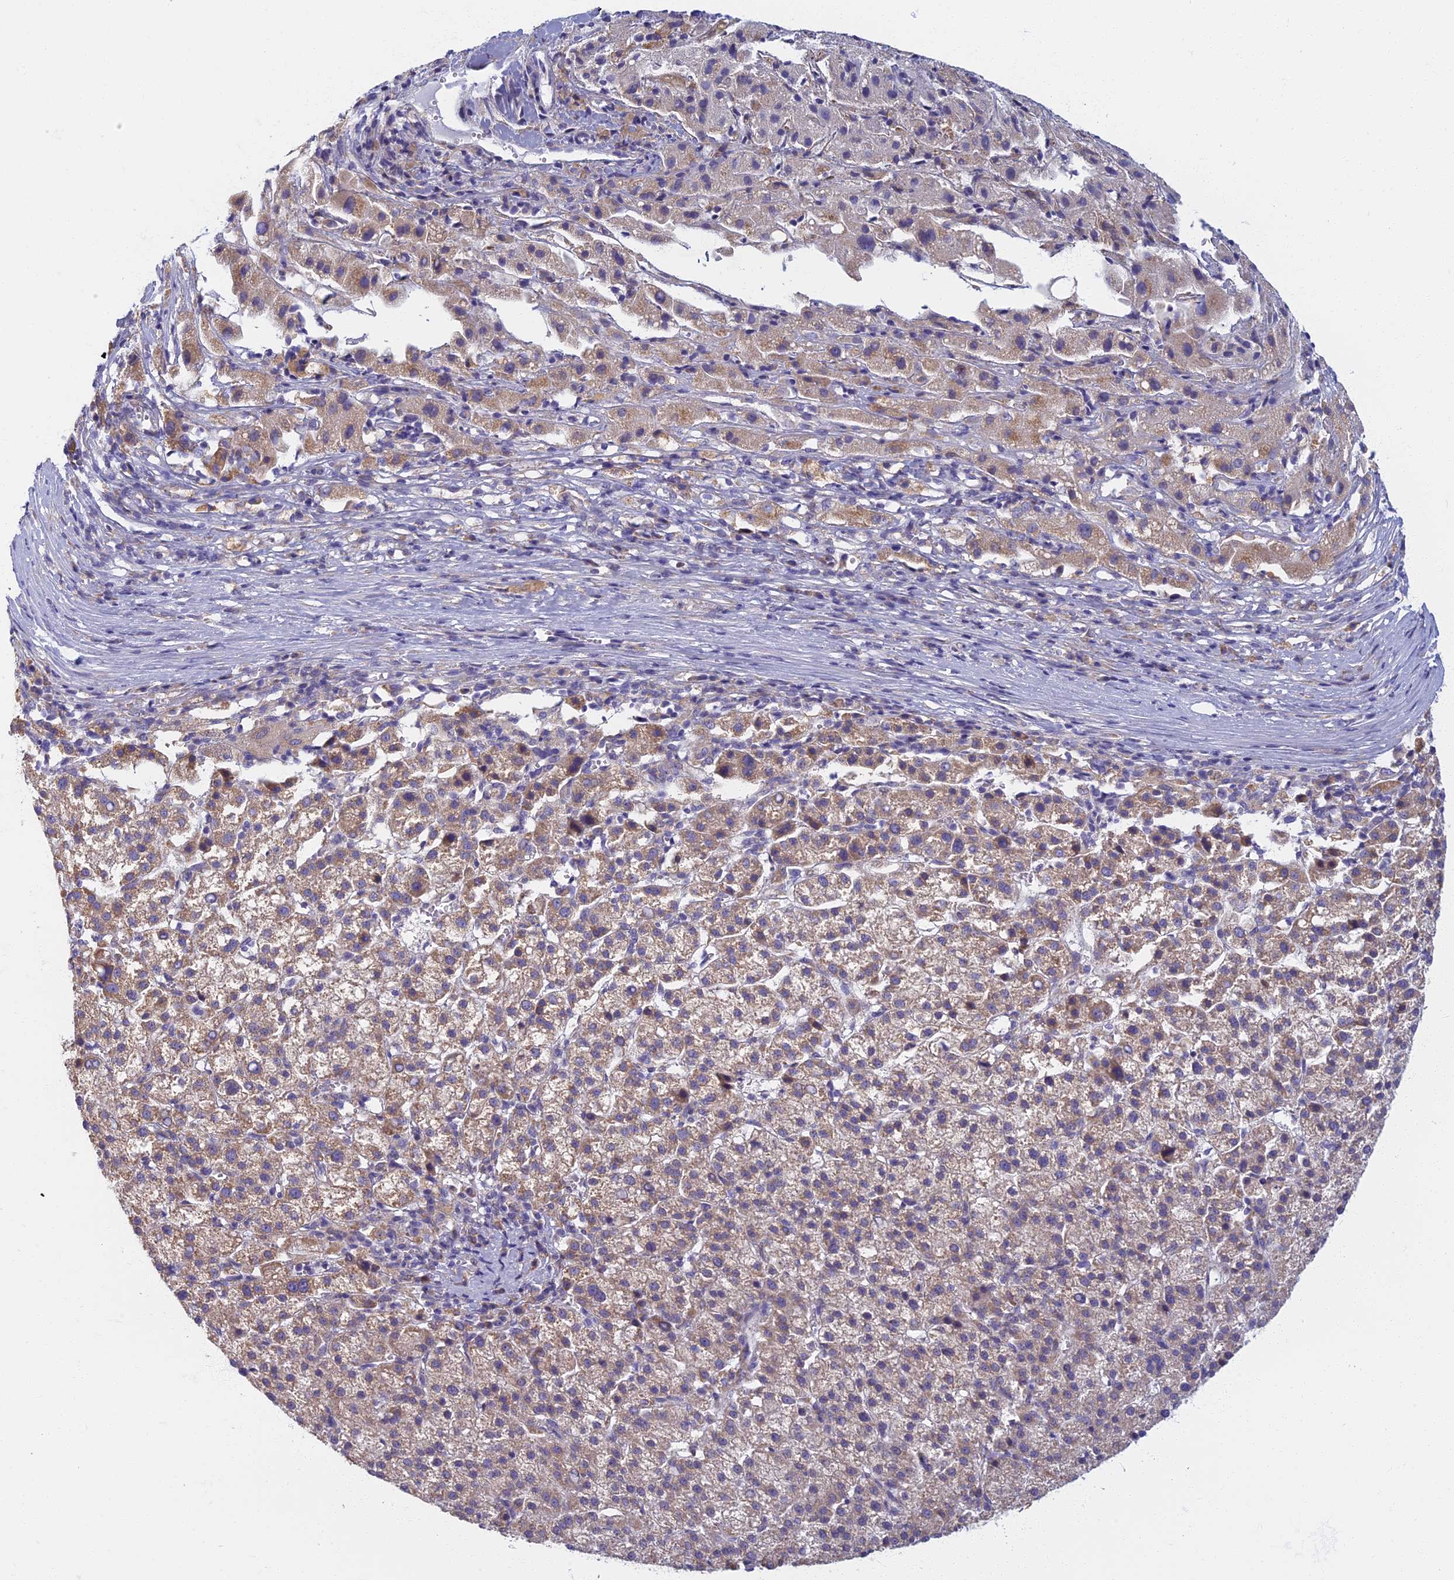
{"staining": {"intensity": "moderate", "quantity": "25%-75%", "location": "cytoplasmic/membranous"}, "tissue": "liver cancer", "cell_type": "Tumor cells", "image_type": "cancer", "snomed": [{"axis": "morphology", "description": "Carcinoma, Hepatocellular, NOS"}, {"axis": "topography", "description": "Liver"}], "caption": "Immunohistochemical staining of human liver hepatocellular carcinoma exhibits medium levels of moderate cytoplasmic/membranous protein positivity in about 25%-75% of tumor cells.", "gene": "DDX51", "patient": {"sex": "female", "age": 58}}